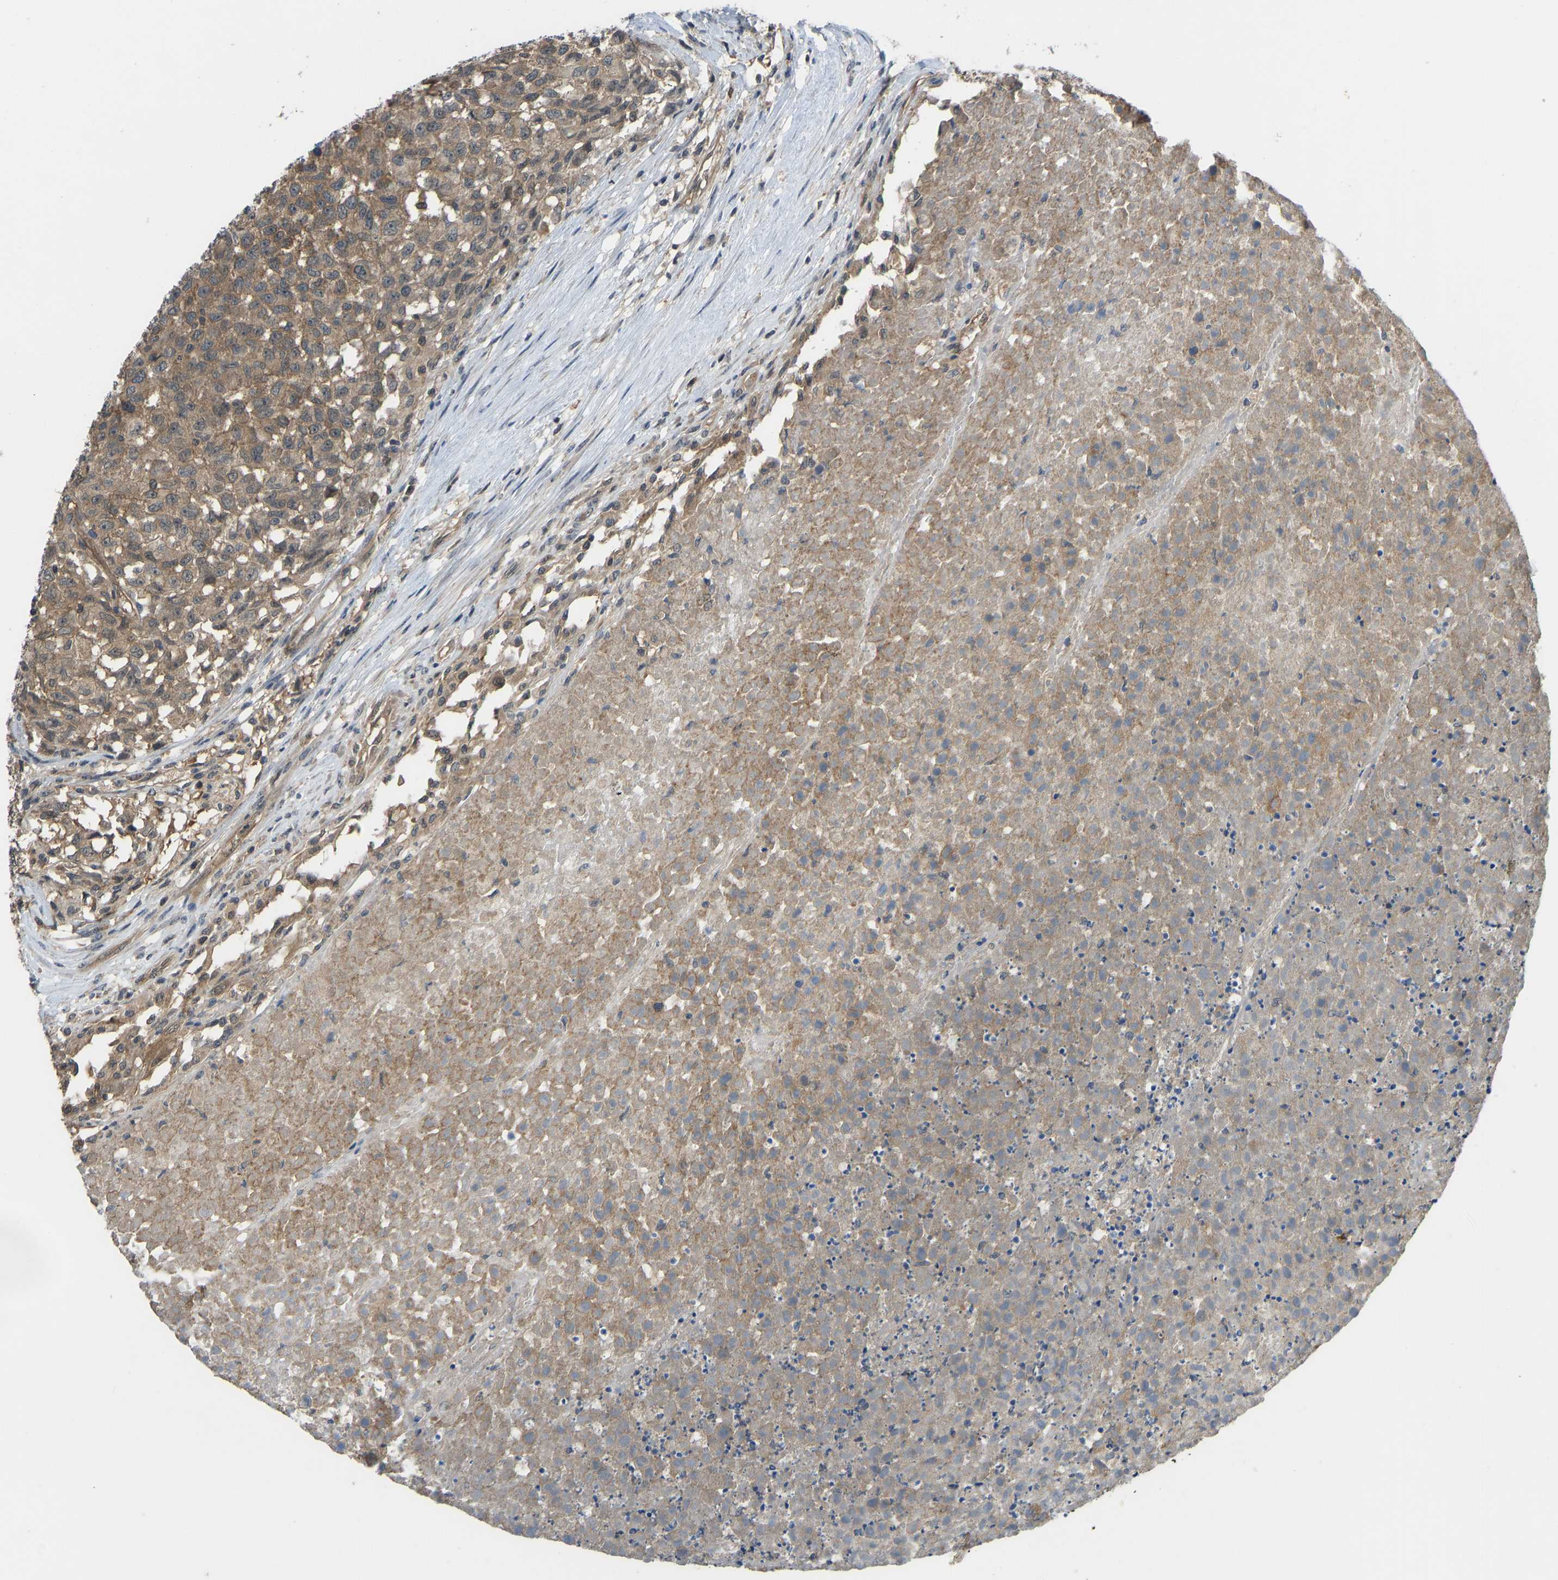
{"staining": {"intensity": "moderate", "quantity": ">75%", "location": "cytoplasmic/membranous"}, "tissue": "testis cancer", "cell_type": "Tumor cells", "image_type": "cancer", "snomed": [{"axis": "morphology", "description": "Seminoma, NOS"}, {"axis": "topography", "description": "Testis"}], "caption": "Moderate cytoplasmic/membranous protein staining is identified in about >75% of tumor cells in testis cancer.", "gene": "CCT8", "patient": {"sex": "male", "age": 59}}